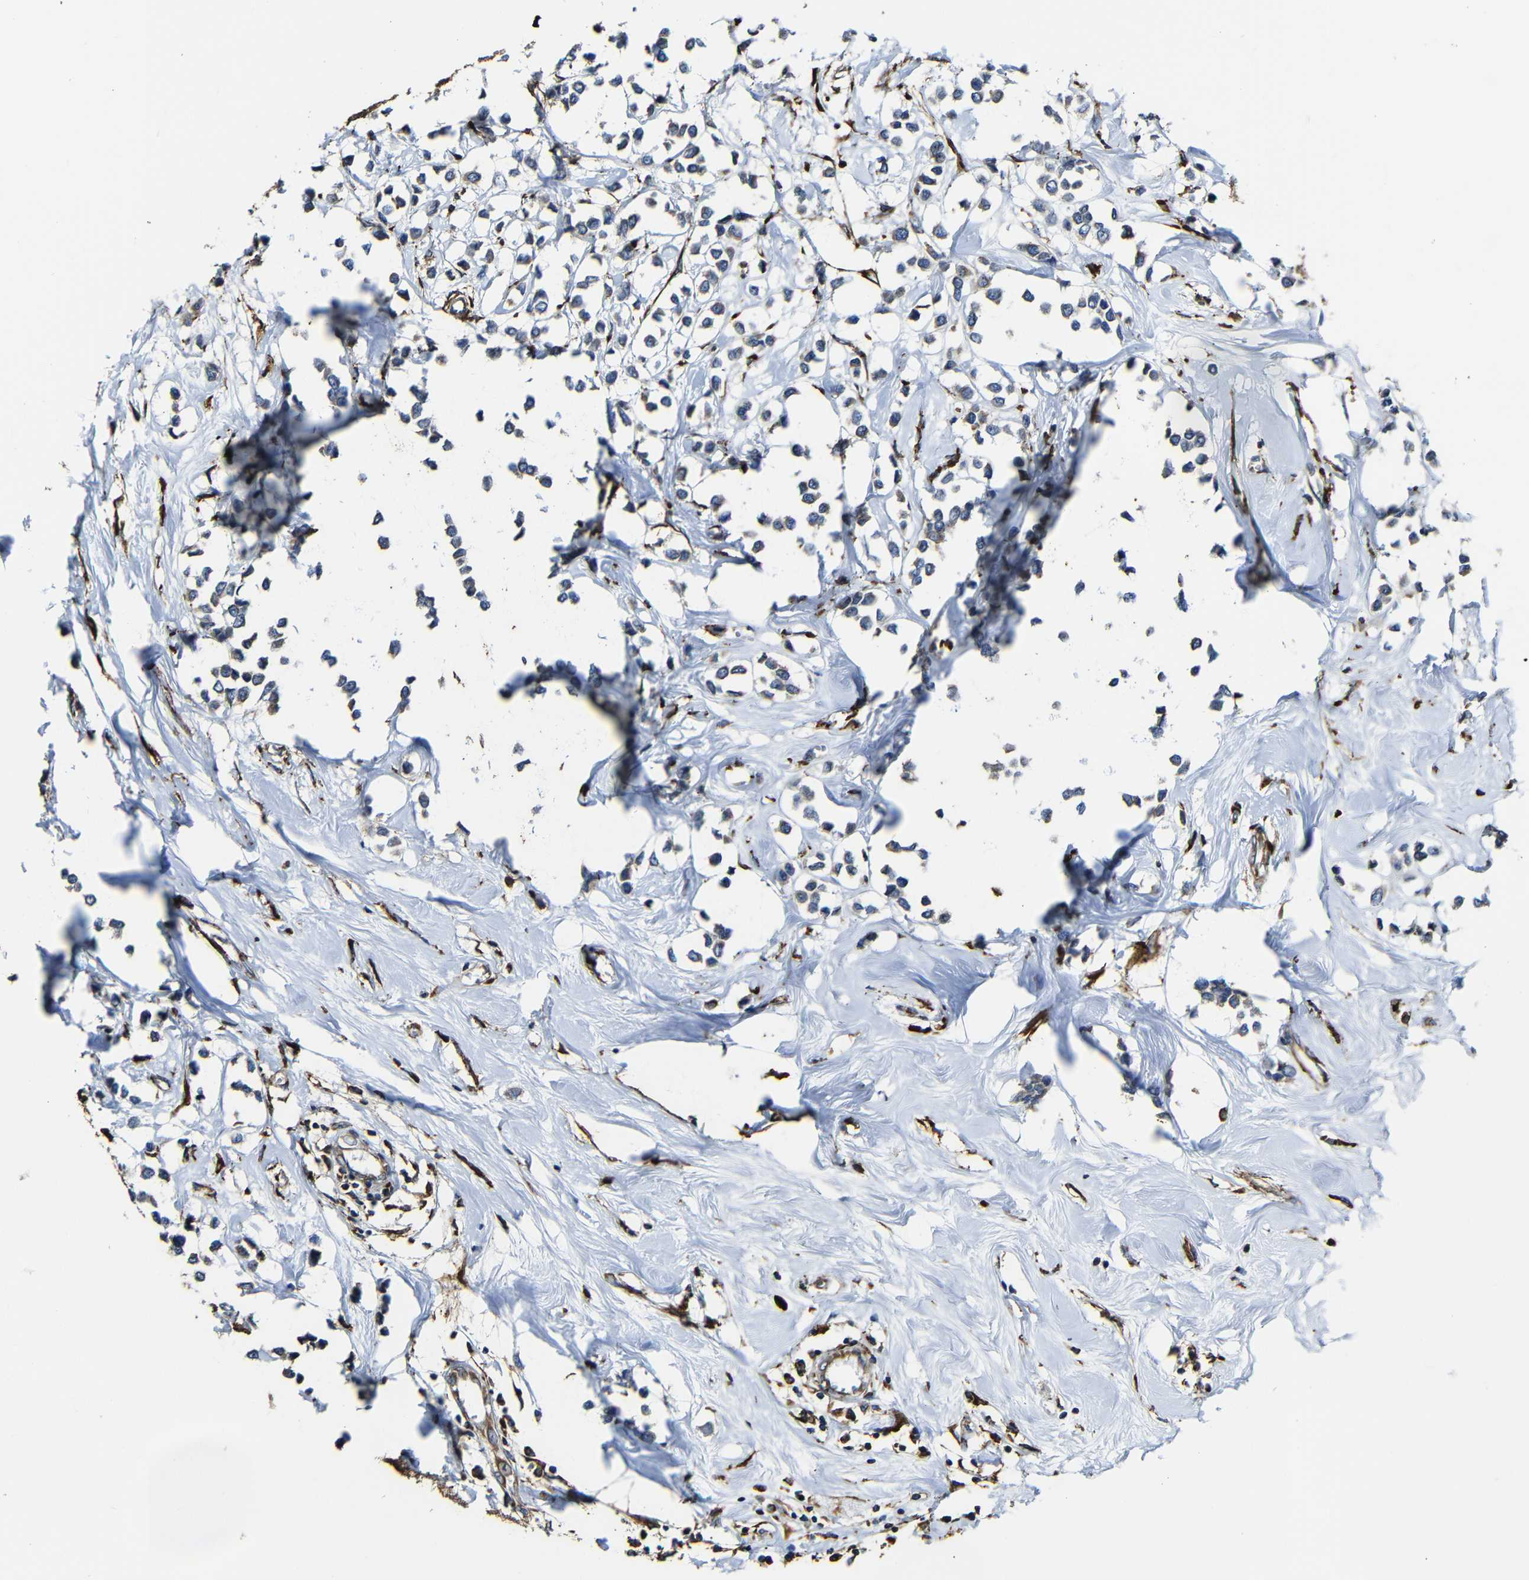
{"staining": {"intensity": "weak", "quantity": "<25%", "location": "cytoplasmic/membranous"}, "tissue": "breast cancer", "cell_type": "Tumor cells", "image_type": "cancer", "snomed": [{"axis": "morphology", "description": "Lobular carcinoma"}, {"axis": "topography", "description": "Breast"}], "caption": "There is no significant staining in tumor cells of lobular carcinoma (breast).", "gene": "PPIB", "patient": {"sex": "female", "age": 51}}